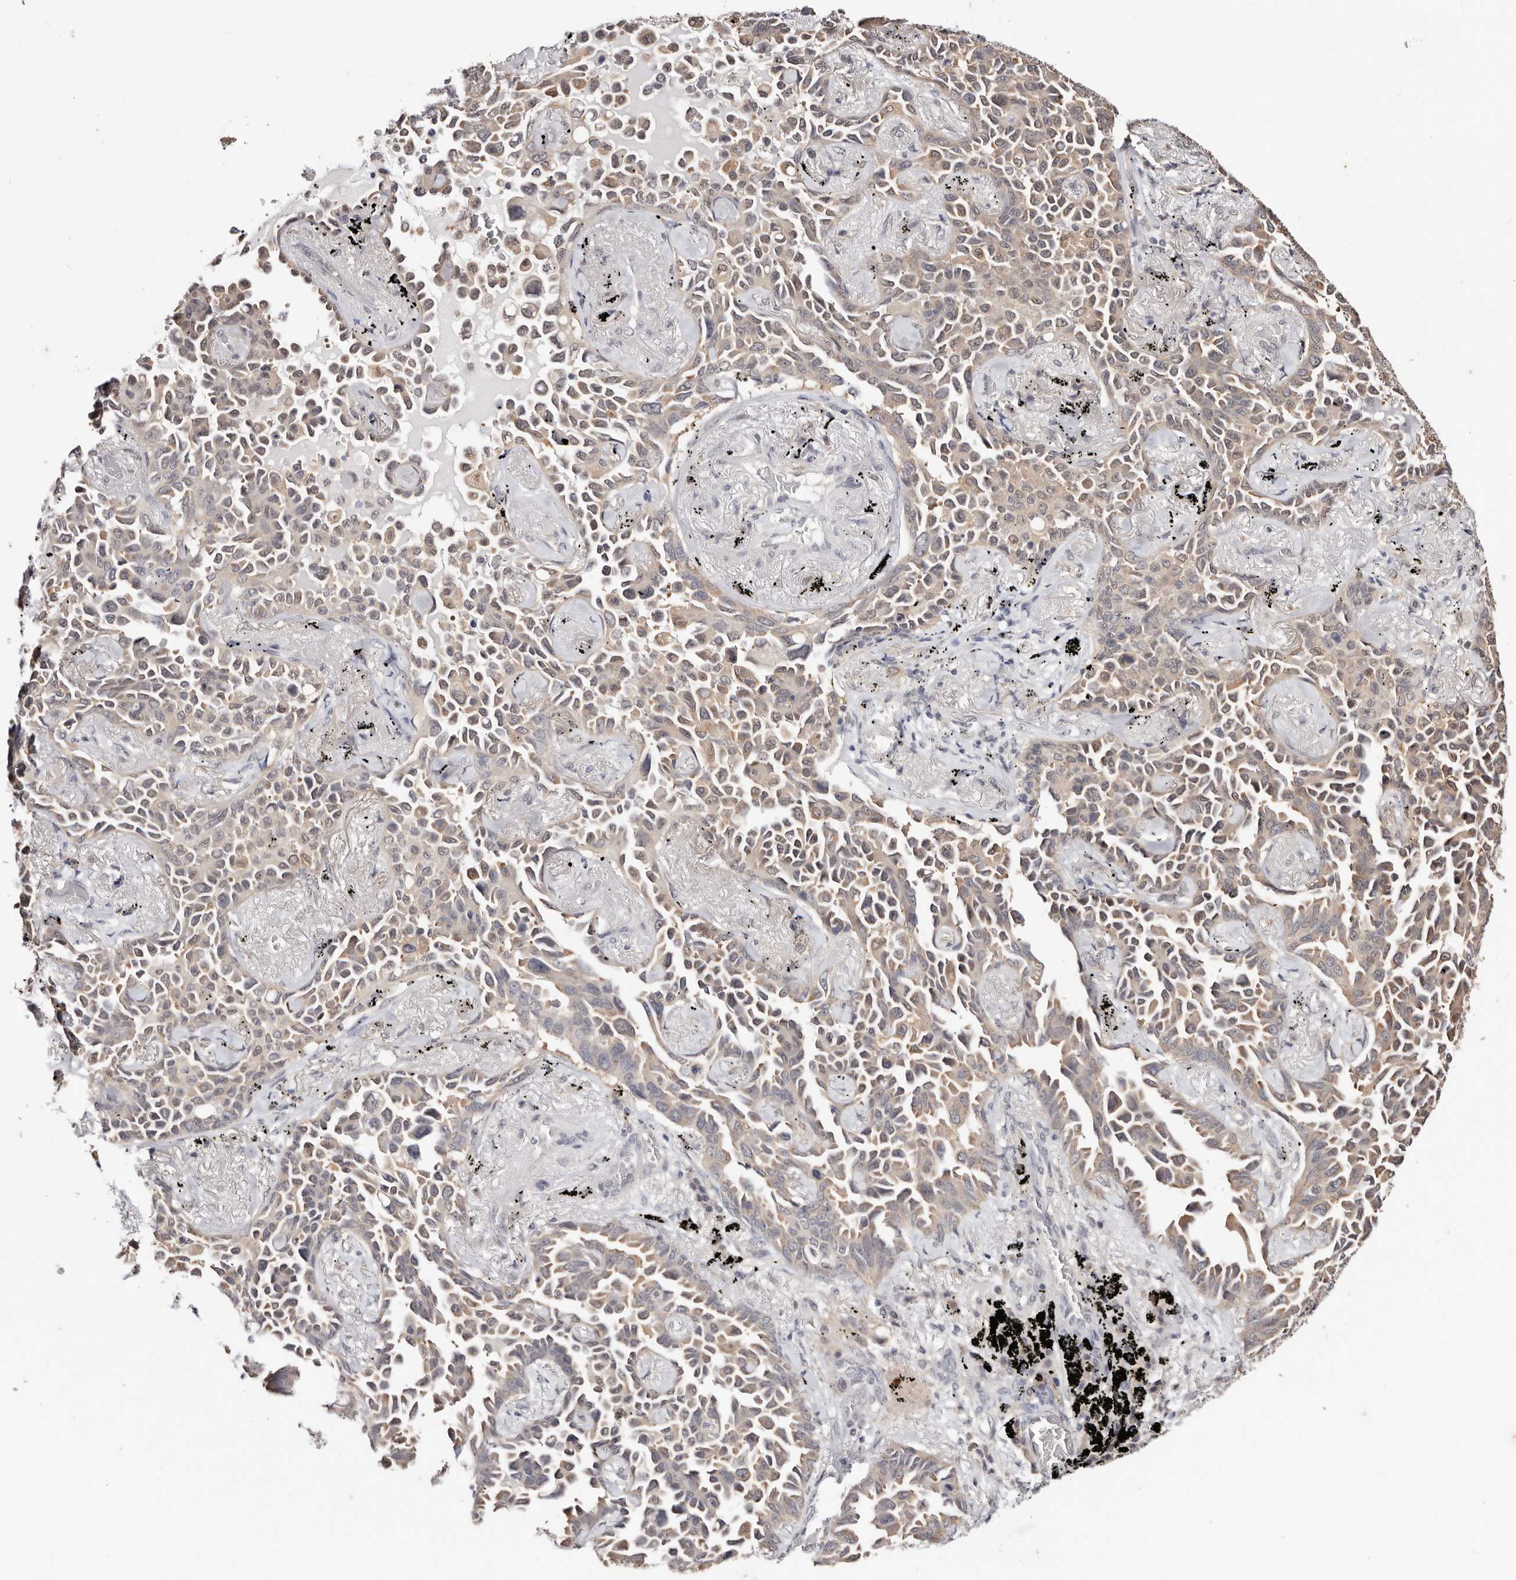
{"staining": {"intensity": "weak", "quantity": "25%-75%", "location": "cytoplasmic/membranous"}, "tissue": "lung cancer", "cell_type": "Tumor cells", "image_type": "cancer", "snomed": [{"axis": "morphology", "description": "Adenocarcinoma, NOS"}, {"axis": "topography", "description": "Lung"}], "caption": "Immunohistochemical staining of adenocarcinoma (lung) displays low levels of weak cytoplasmic/membranous positivity in approximately 25%-75% of tumor cells. The protein is stained brown, and the nuclei are stained in blue (DAB (3,3'-diaminobenzidine) IHC with brightfield microscopy, high magnification).", "gene": "TYW3", "patient": {"sex": "female", "age": 67}}